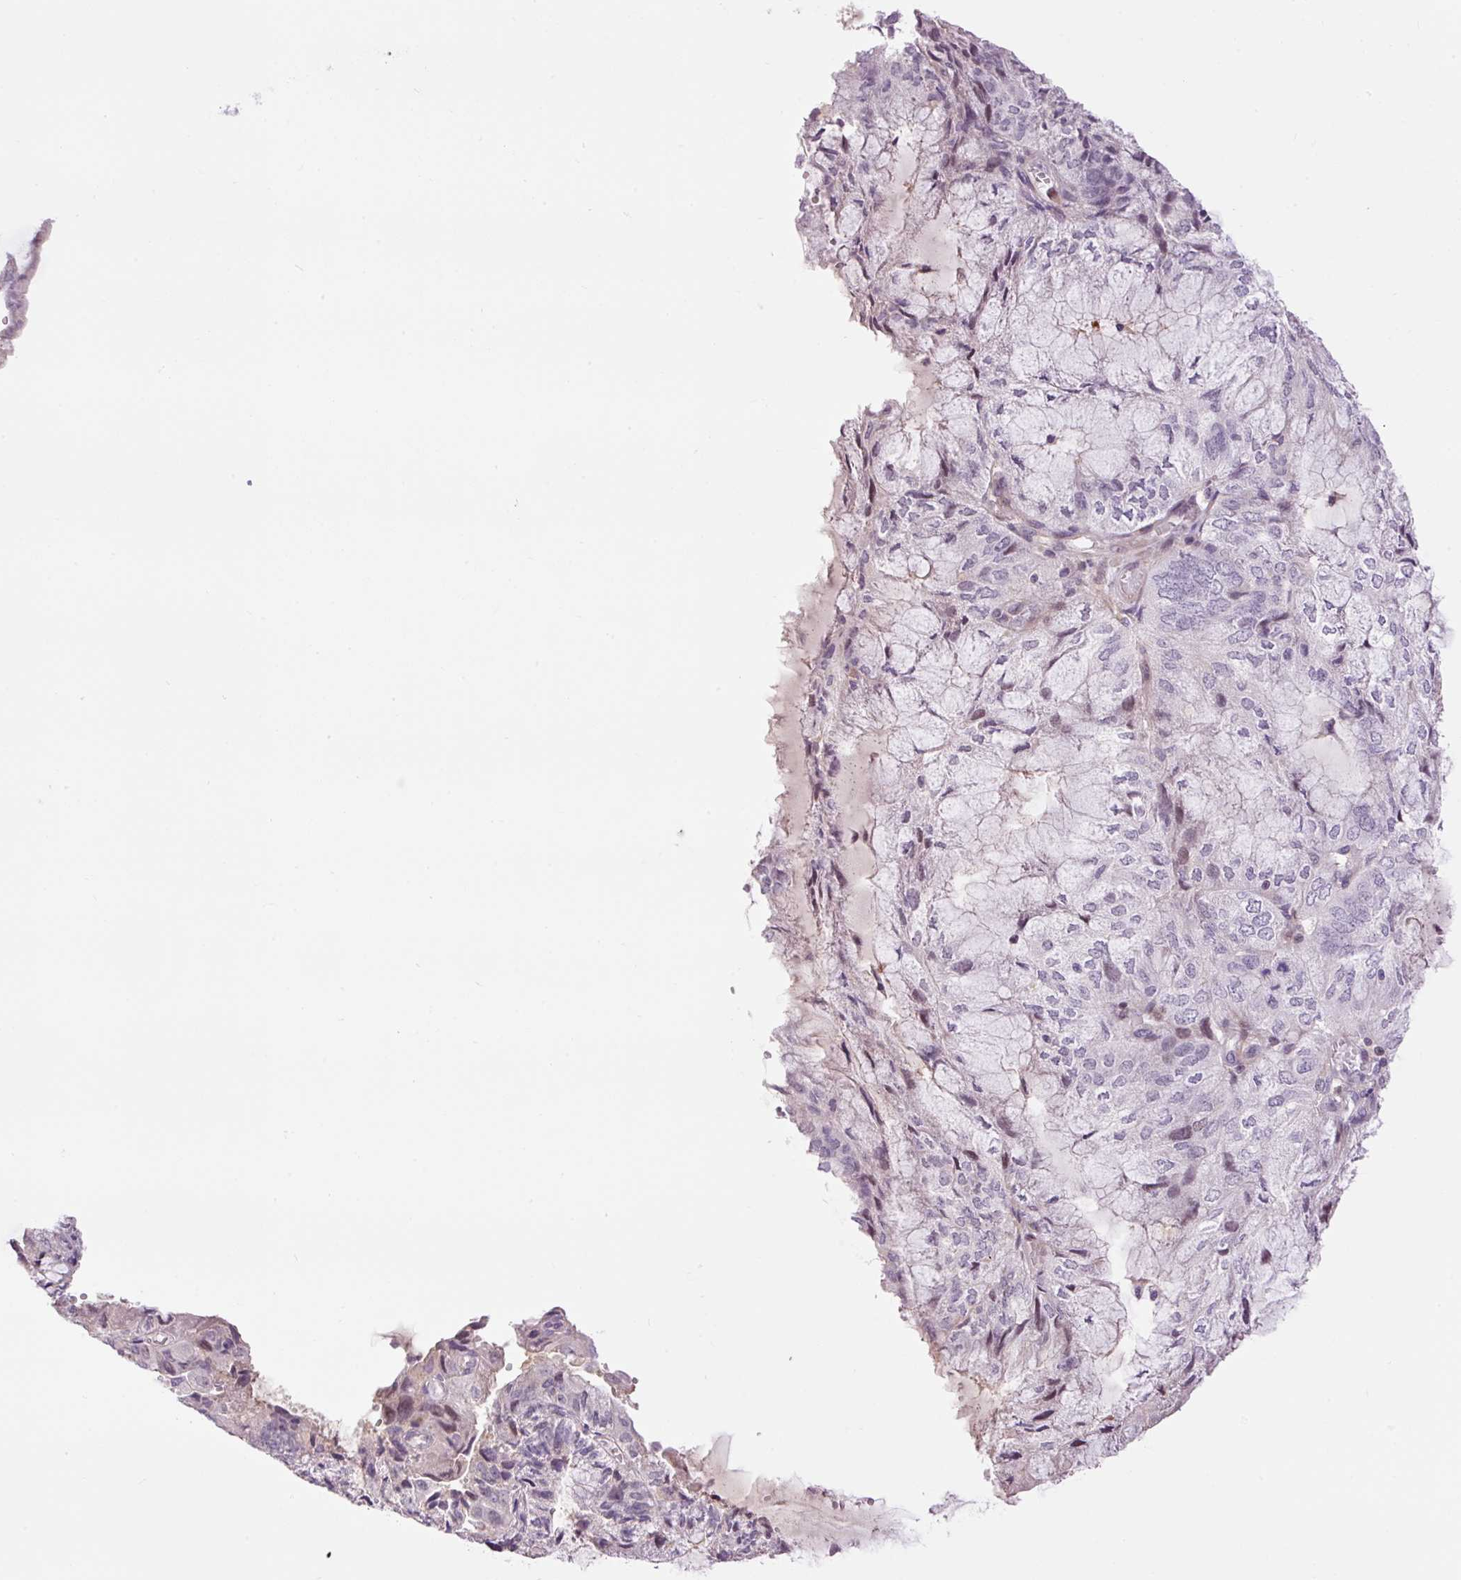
{"staining": {"intensity": "negative", "quantity": "none", "location": "none"}, "tissue": "endometrial cancer", "cell_type": "Tumor cells", "image_type": "cancer", "snomed": [{"axis": "morphology", "description": "Adenocarcinoma, NOS"}, {"axis": "topography", "description": "Endometrium"}], "caption": "Tumor cells show no significant positivity in endometrial adenocarcinoma.", "gene": "HNF1A", "patient": {"sex": "female", "age": 81}}